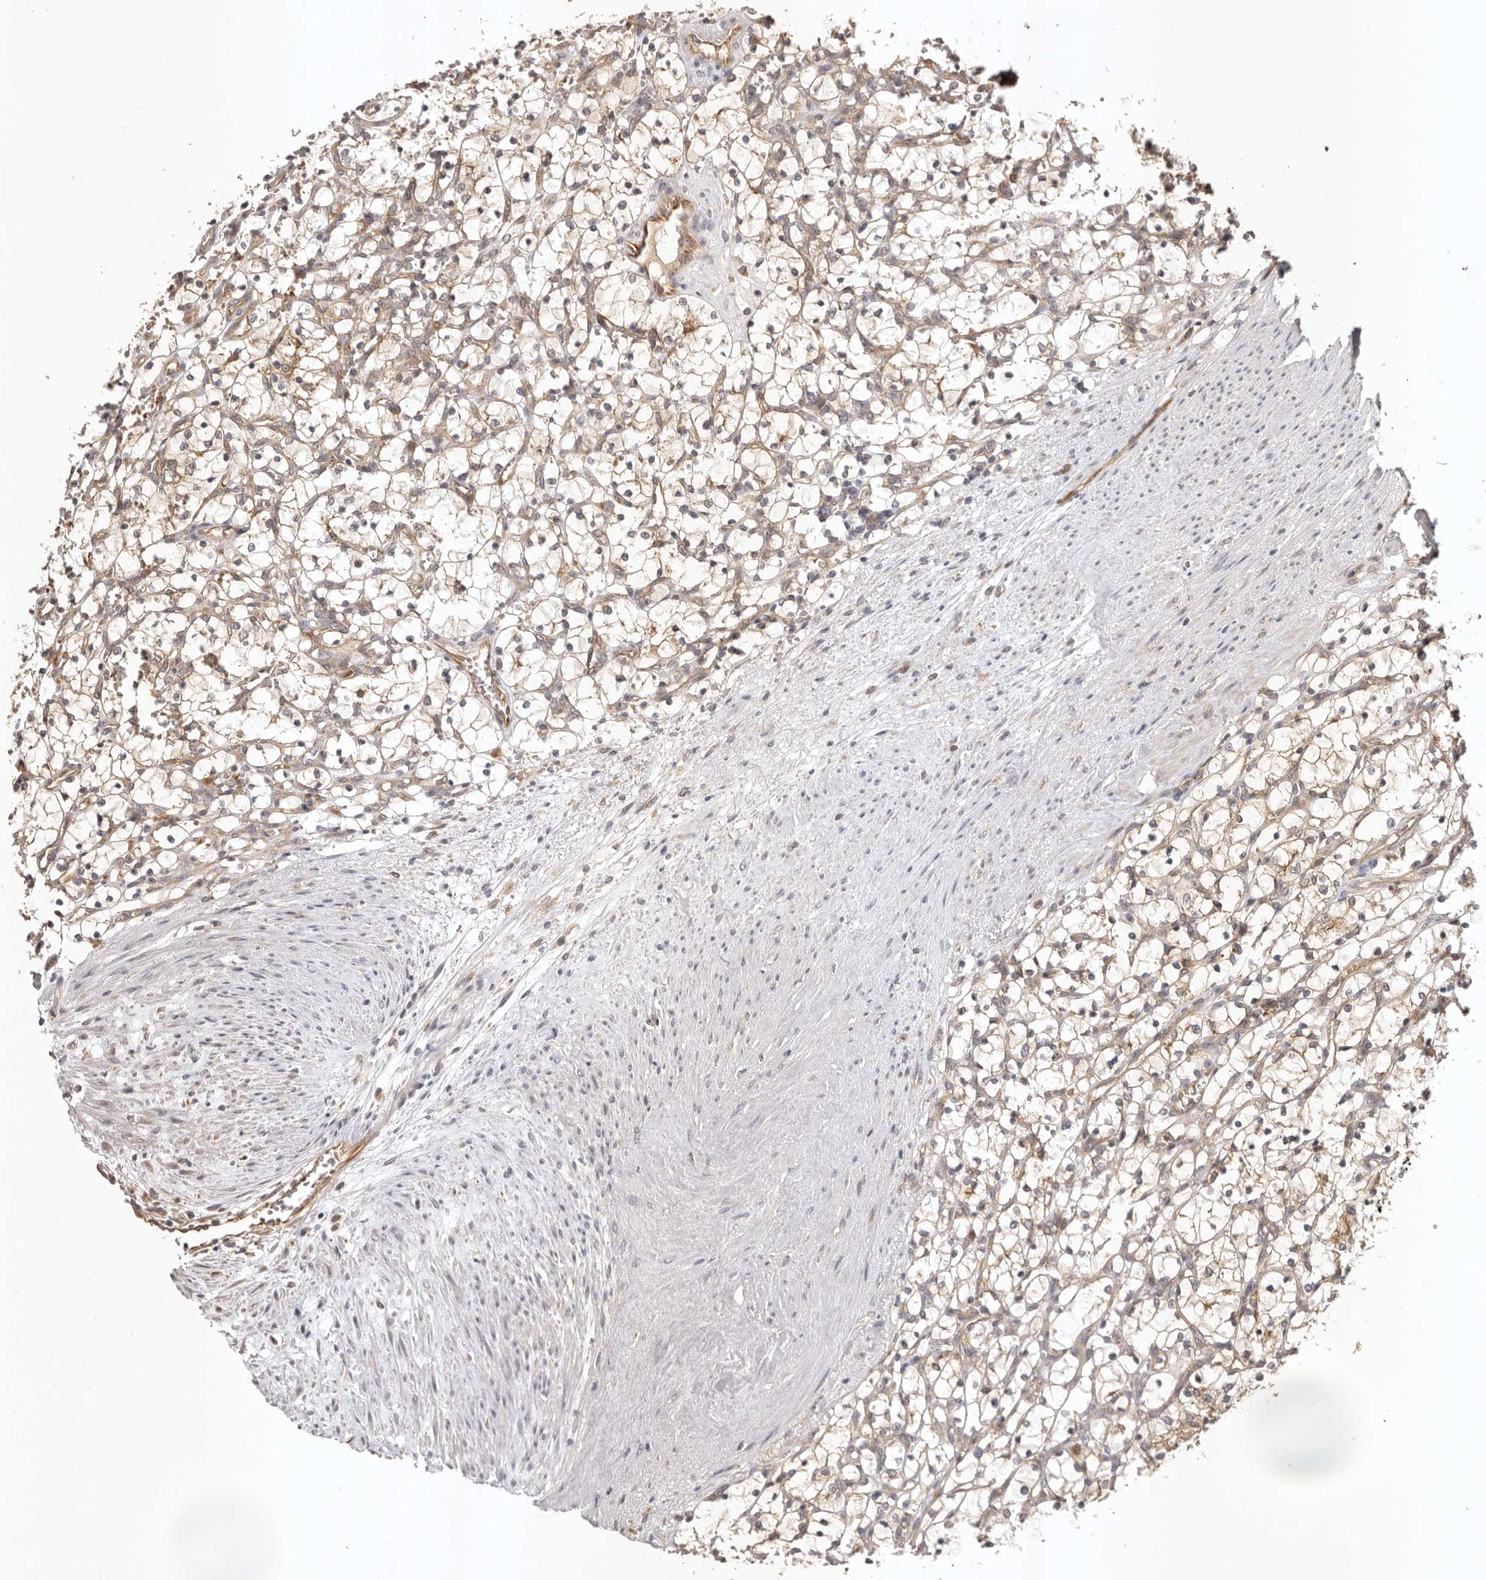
{"staining": {"intensity": "weak", "quantity": ">75%", "location": "cytoplasmic/membranous"}, "tissue": "renal cancer", "cell_type": "Tumor cells", "image_type": "cancer", "snomed": [{"axis": "morphology", "description": "Adenocarcinoma, NOS"}, {"axis": "topography", "description": "Kidney"}], "caption": "An image of human renal adenocarcinoma stained for a protein shows weak cytoplasmic/membranous brown staining in tumor cells. (DAB IHC with brightfield microscopy, high magnification).", "gene": "UBR2", "patient": {"sex": "female", "age": 69}}